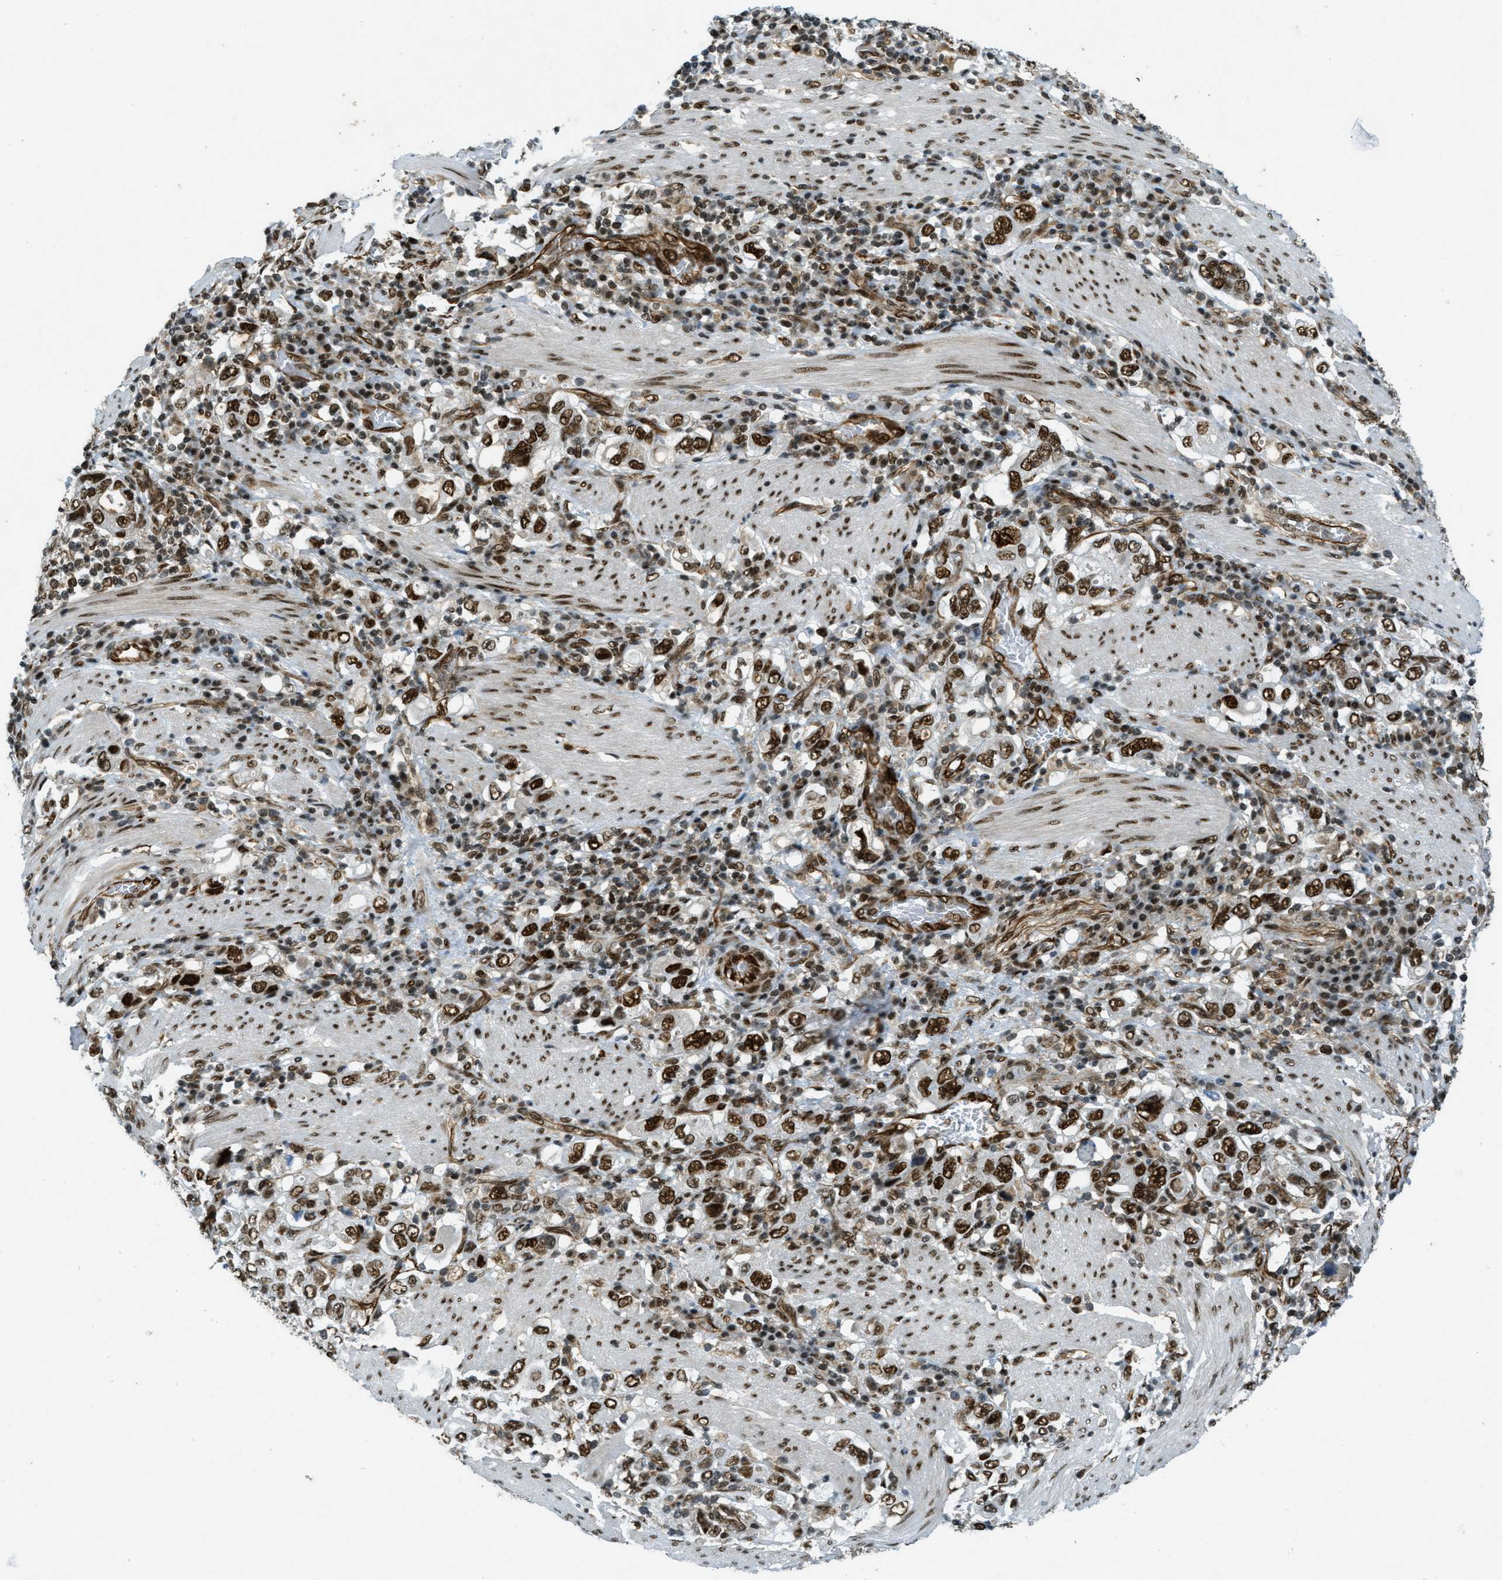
{"staining": {"intensity": "strong", "quantity": ">75%", "location": "nuclear"}, "tissue": "stomach cancer", "cell_type": "Tumor cells", "image_type": "cancer", "snomed": [{"axis": "morphology", "description": "Adenocarcinoma, NOS"}, {"axis": "topography", "description": "Stomach, upper"}], "caption": "Tumor cells demonstrate high levels of strong nuclear expression in approximately >75% of cells in stomach adenocarcinoma.", "gene": "ZFR", "patient": {"sex": "male", "age": 62}}